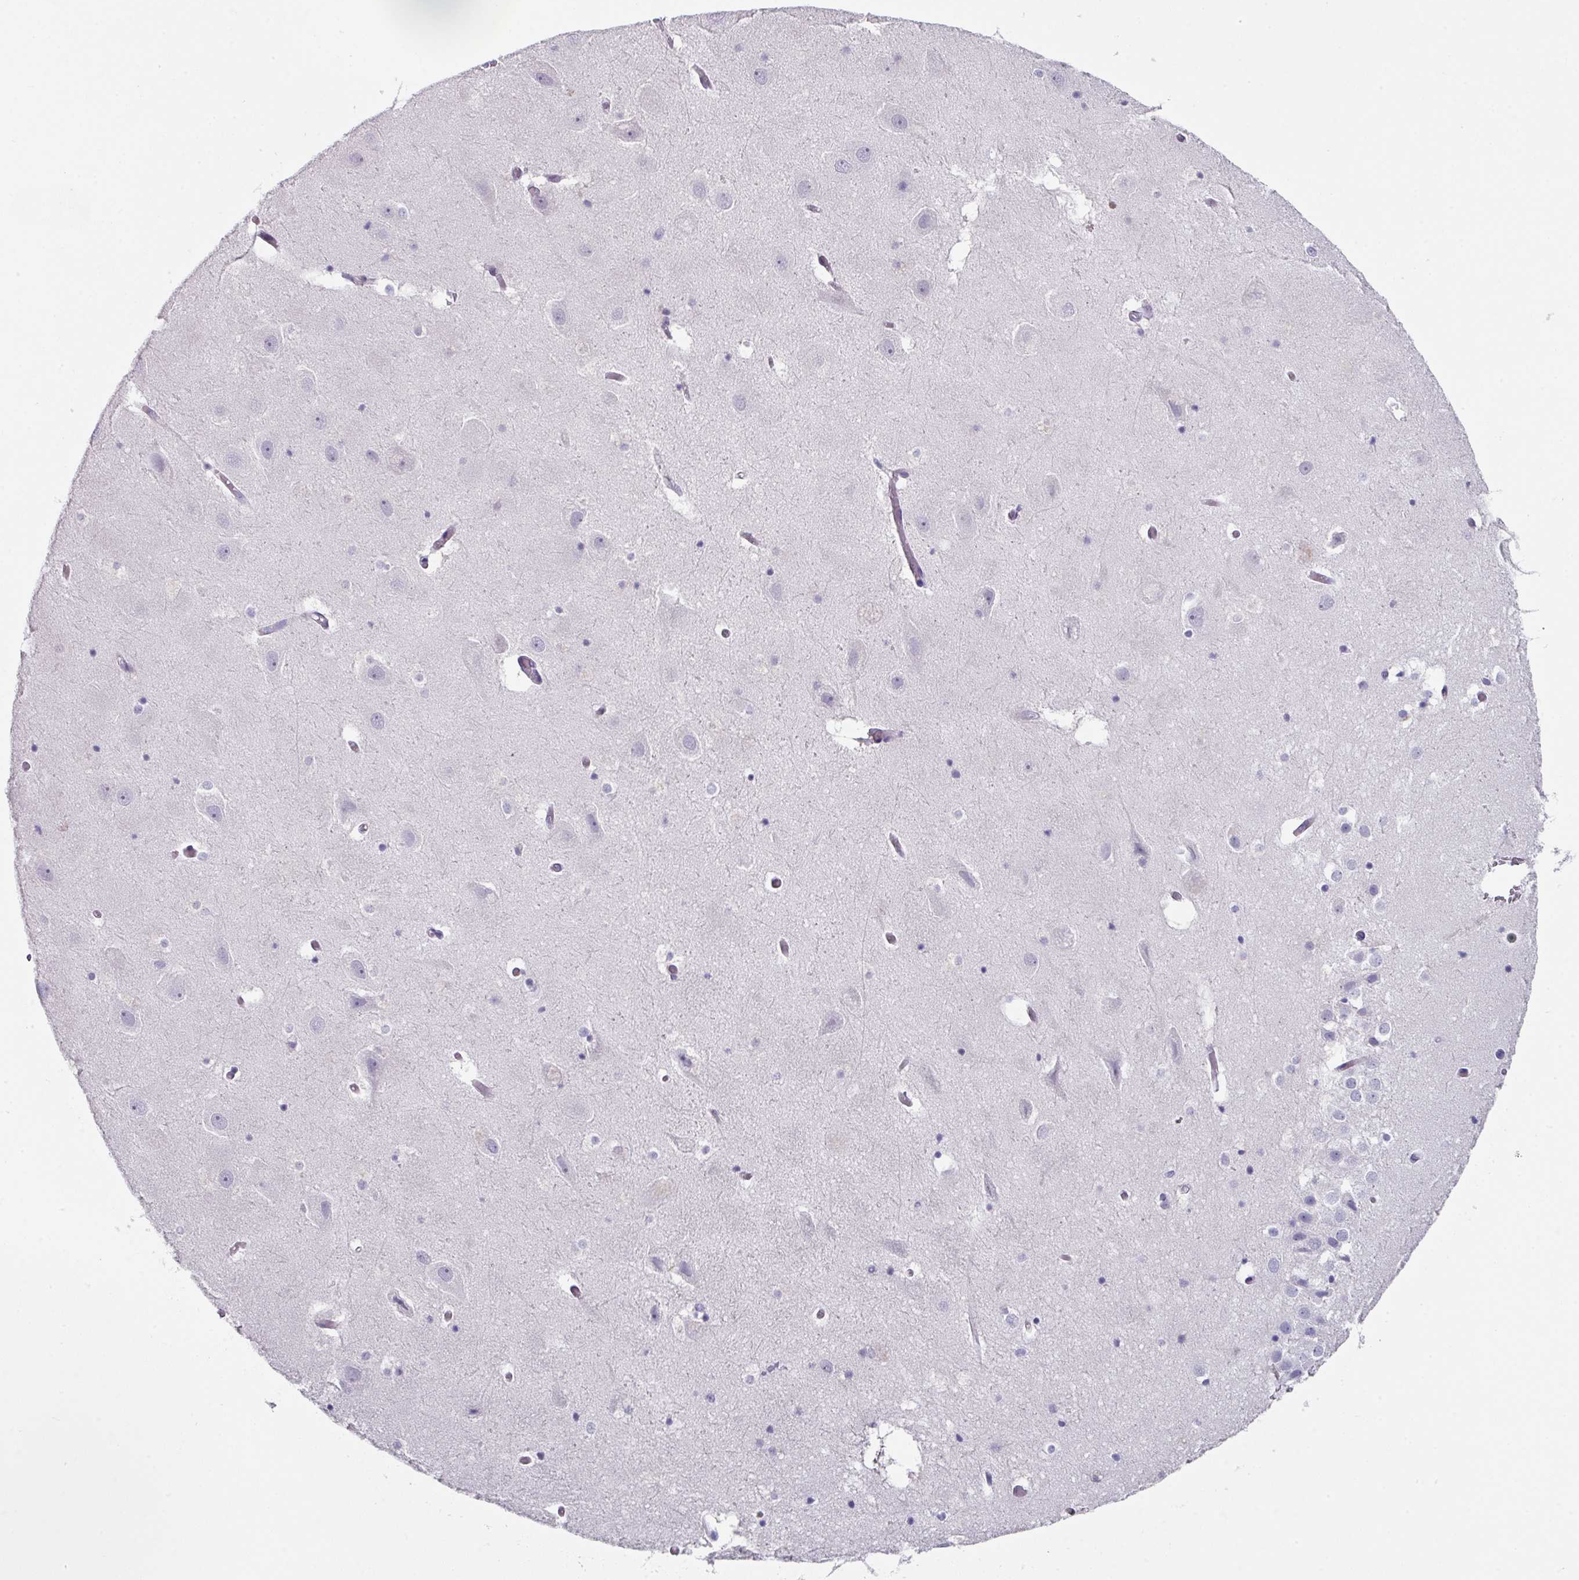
{"staining": {"intensity": "negative", "quantity": "none", "location": "none"}, "tissue": "hippocampus", "cell_type": "Glial cells", "image_type": "normal", "snomed": [{"axis": "morphology", "description": "Normal tissue, NOS"}, {"axis": "topography", "description": "Hippocampus"}], "caption": "Immunohistochemistry (IHC) of unremarkable hippocampus exhibits no expression in glial cells. Nuclei are stained in blue.", "gene": "DEFB115", "patient": {"sex": "female", "age": 52}}